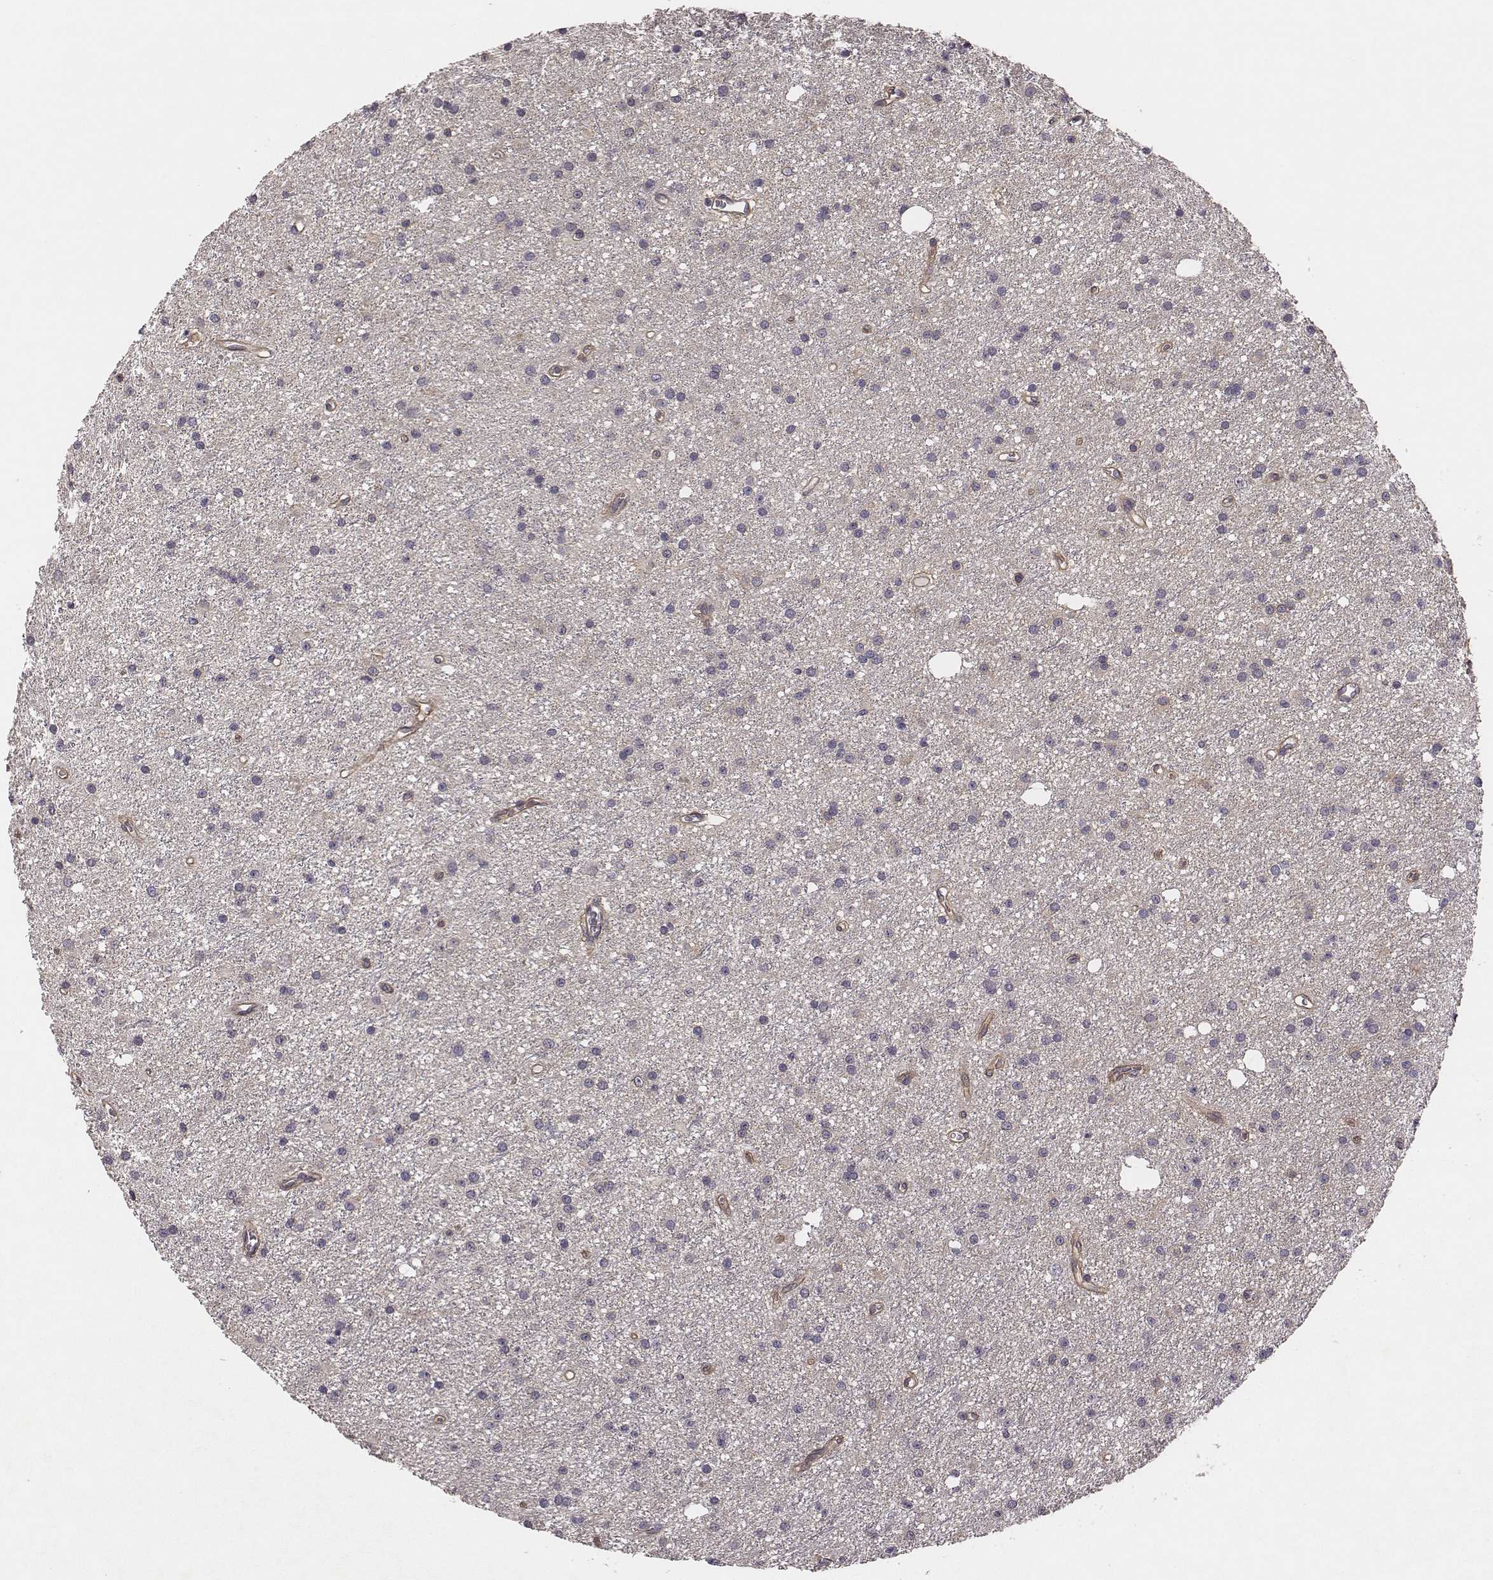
{"staining": {"intensity": "negative", "quantity": "none", "location": "none"}, "tissue": "glioma", "cell_type": "Tumor cells", "image_type": "cancer", "snomed": [{"axis": "morphology", "description": "Glioma, malignant, Low grade"}, {"axis": "topography", "description": "Brain"}], "caption": "This is an immunohistochemistry histopathology image of human malignant glioma (low-grade). There is no positivity in tumor cells.", "gene": "SCARF1", "patient": {"sex": "male", "age": 27}}